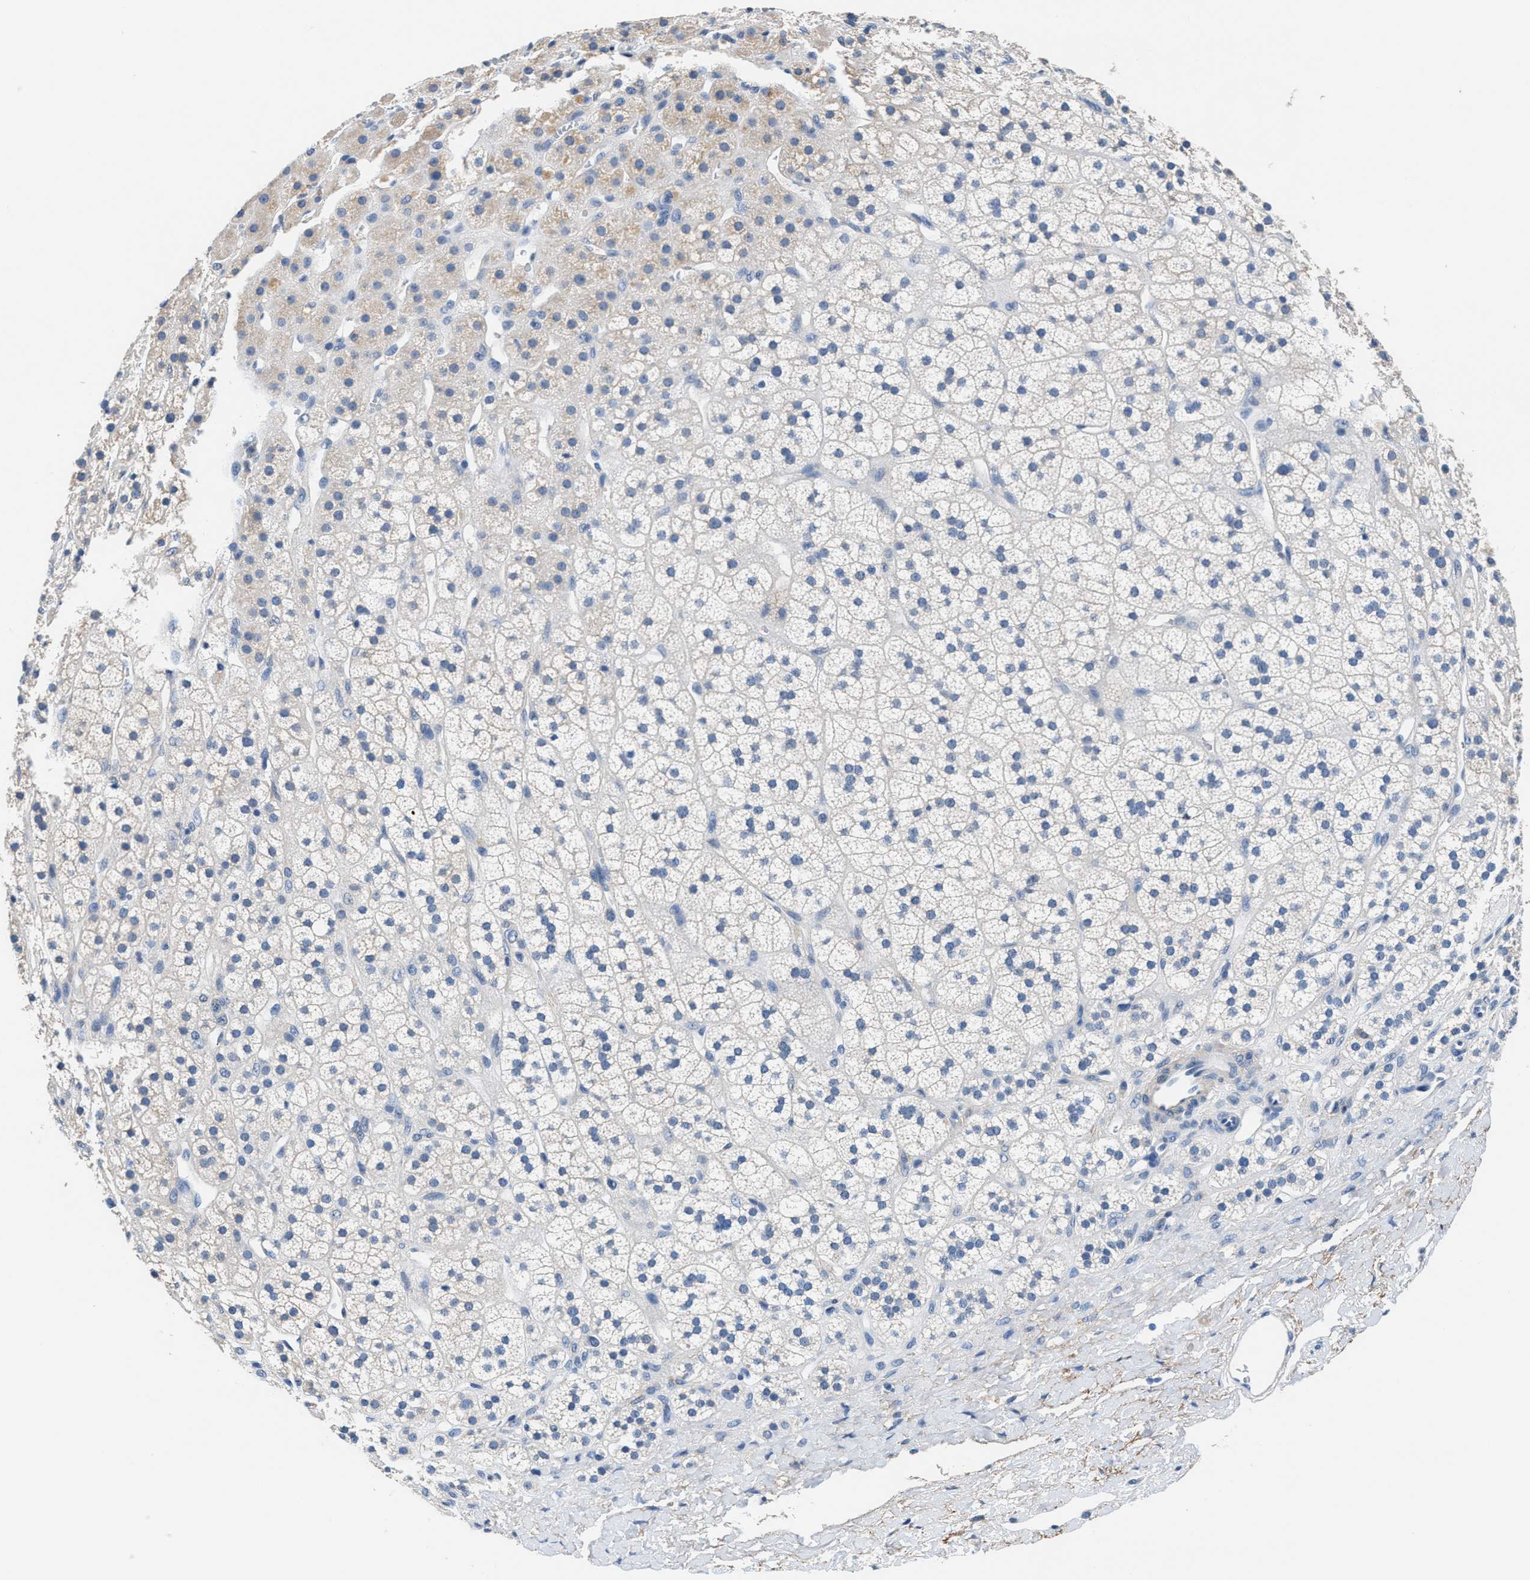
{"staining": {"intensity": "negative", "quantity": "none", "location": "none"}, "tissue": "adrenal gland", "cell_type": "Glandular cells", "image_type": "normal", "snomed": [{"axis": "morphology", "description": "Normal tissue, NOS"}, {"axis": "topography", "description": "Adrenal gland"}], "caption": "IHC of benign human adrenal gland reveals no expression in glandular cells.", "gene": "MYH3", "patient": {"sex": "male", "age": 56}}